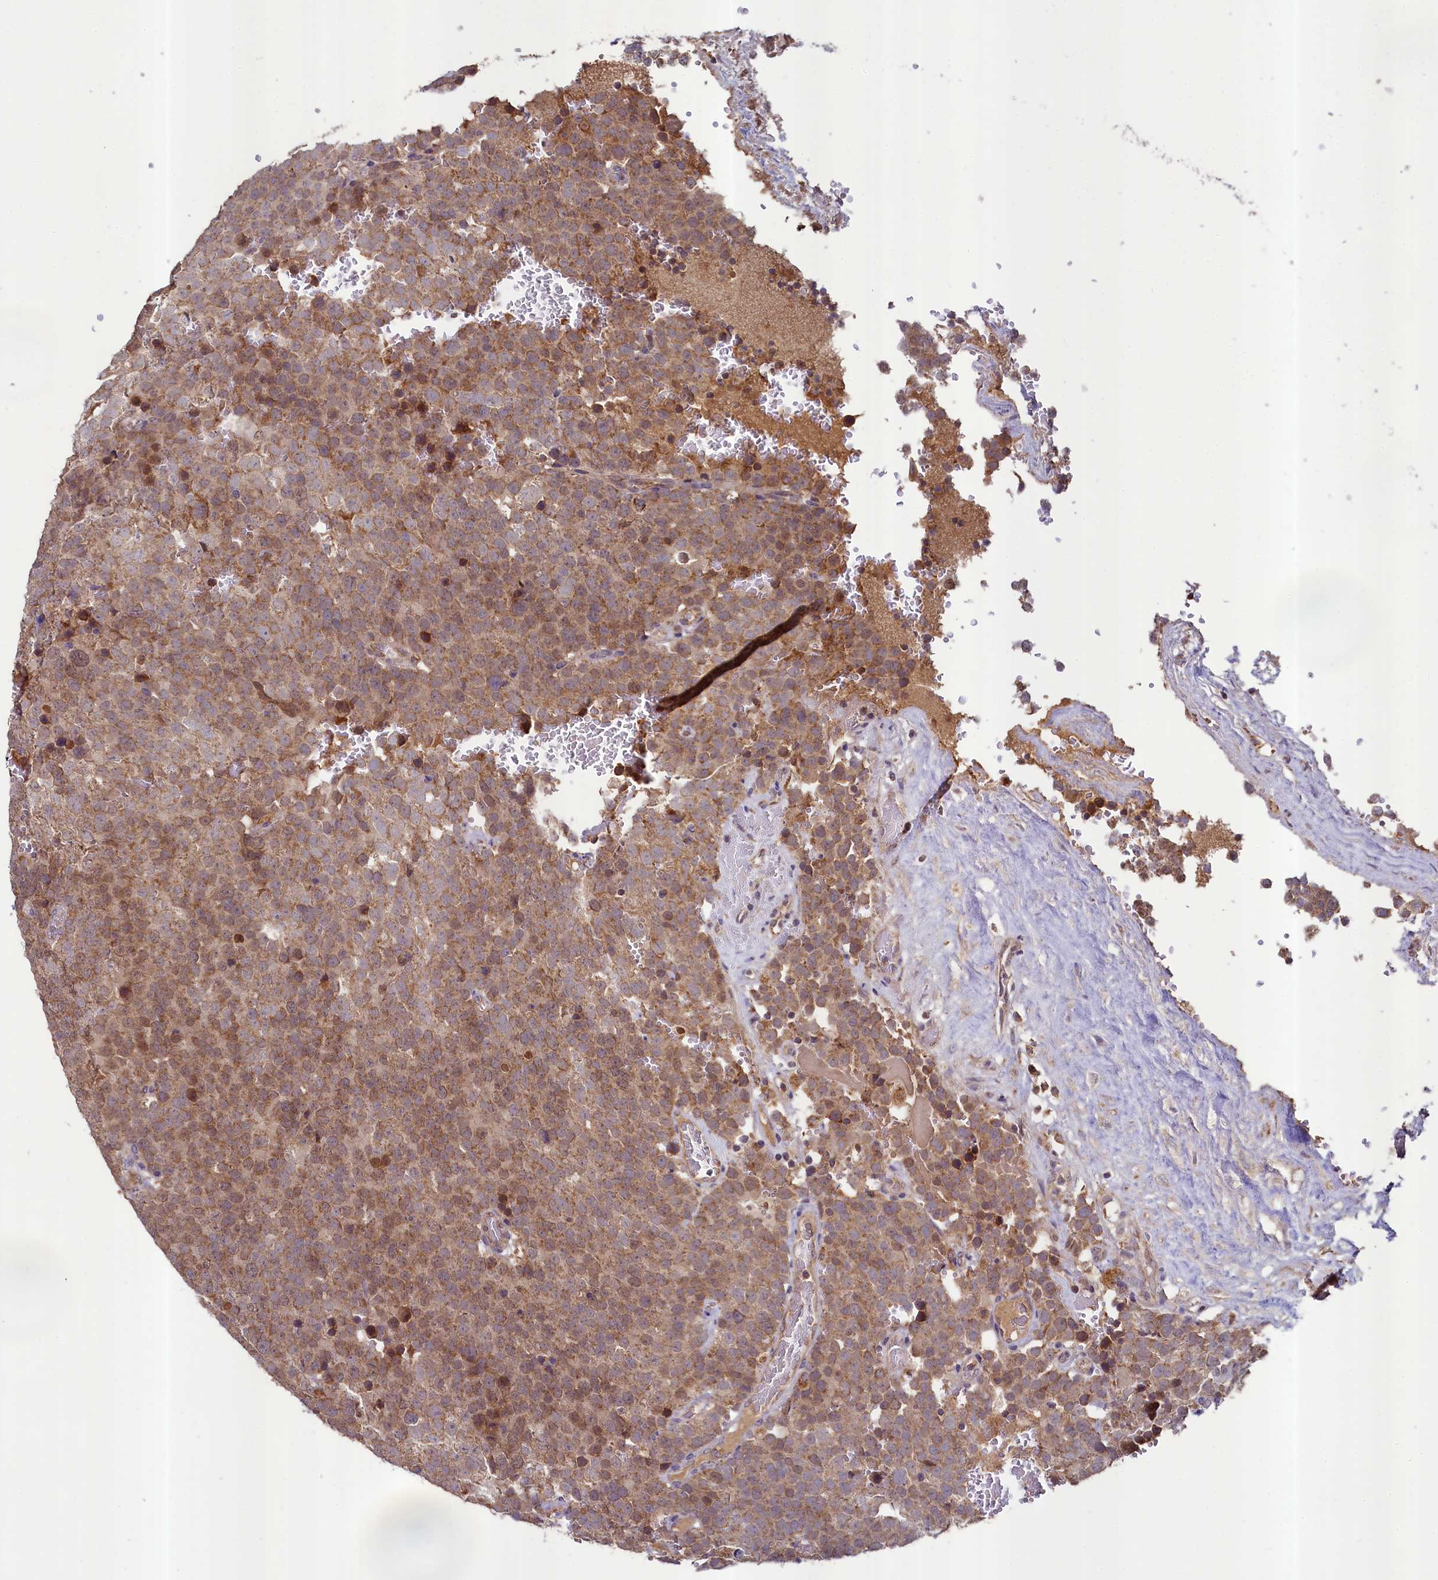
{"staining": {"intensity": "moderate", "quantity": ">75%", "location": "cytoplasmic/membranous"}, "tissue": "testis cancer", "cell_type": "Tumor cells", "image_type": "cancer", "snomed": [{"axis": "morphology", "description": "Seminoma, NOS"}, {"axis": "topography", "description": "Testis"}], "caption": "Testis seminoma stained with DAB IHC reveals medium levels of moderate cytoplasmic/membranous positivity in about >75% of tumor cells.", "gene": "METTL4", "patient": {"sex": "male", "age": 71}}